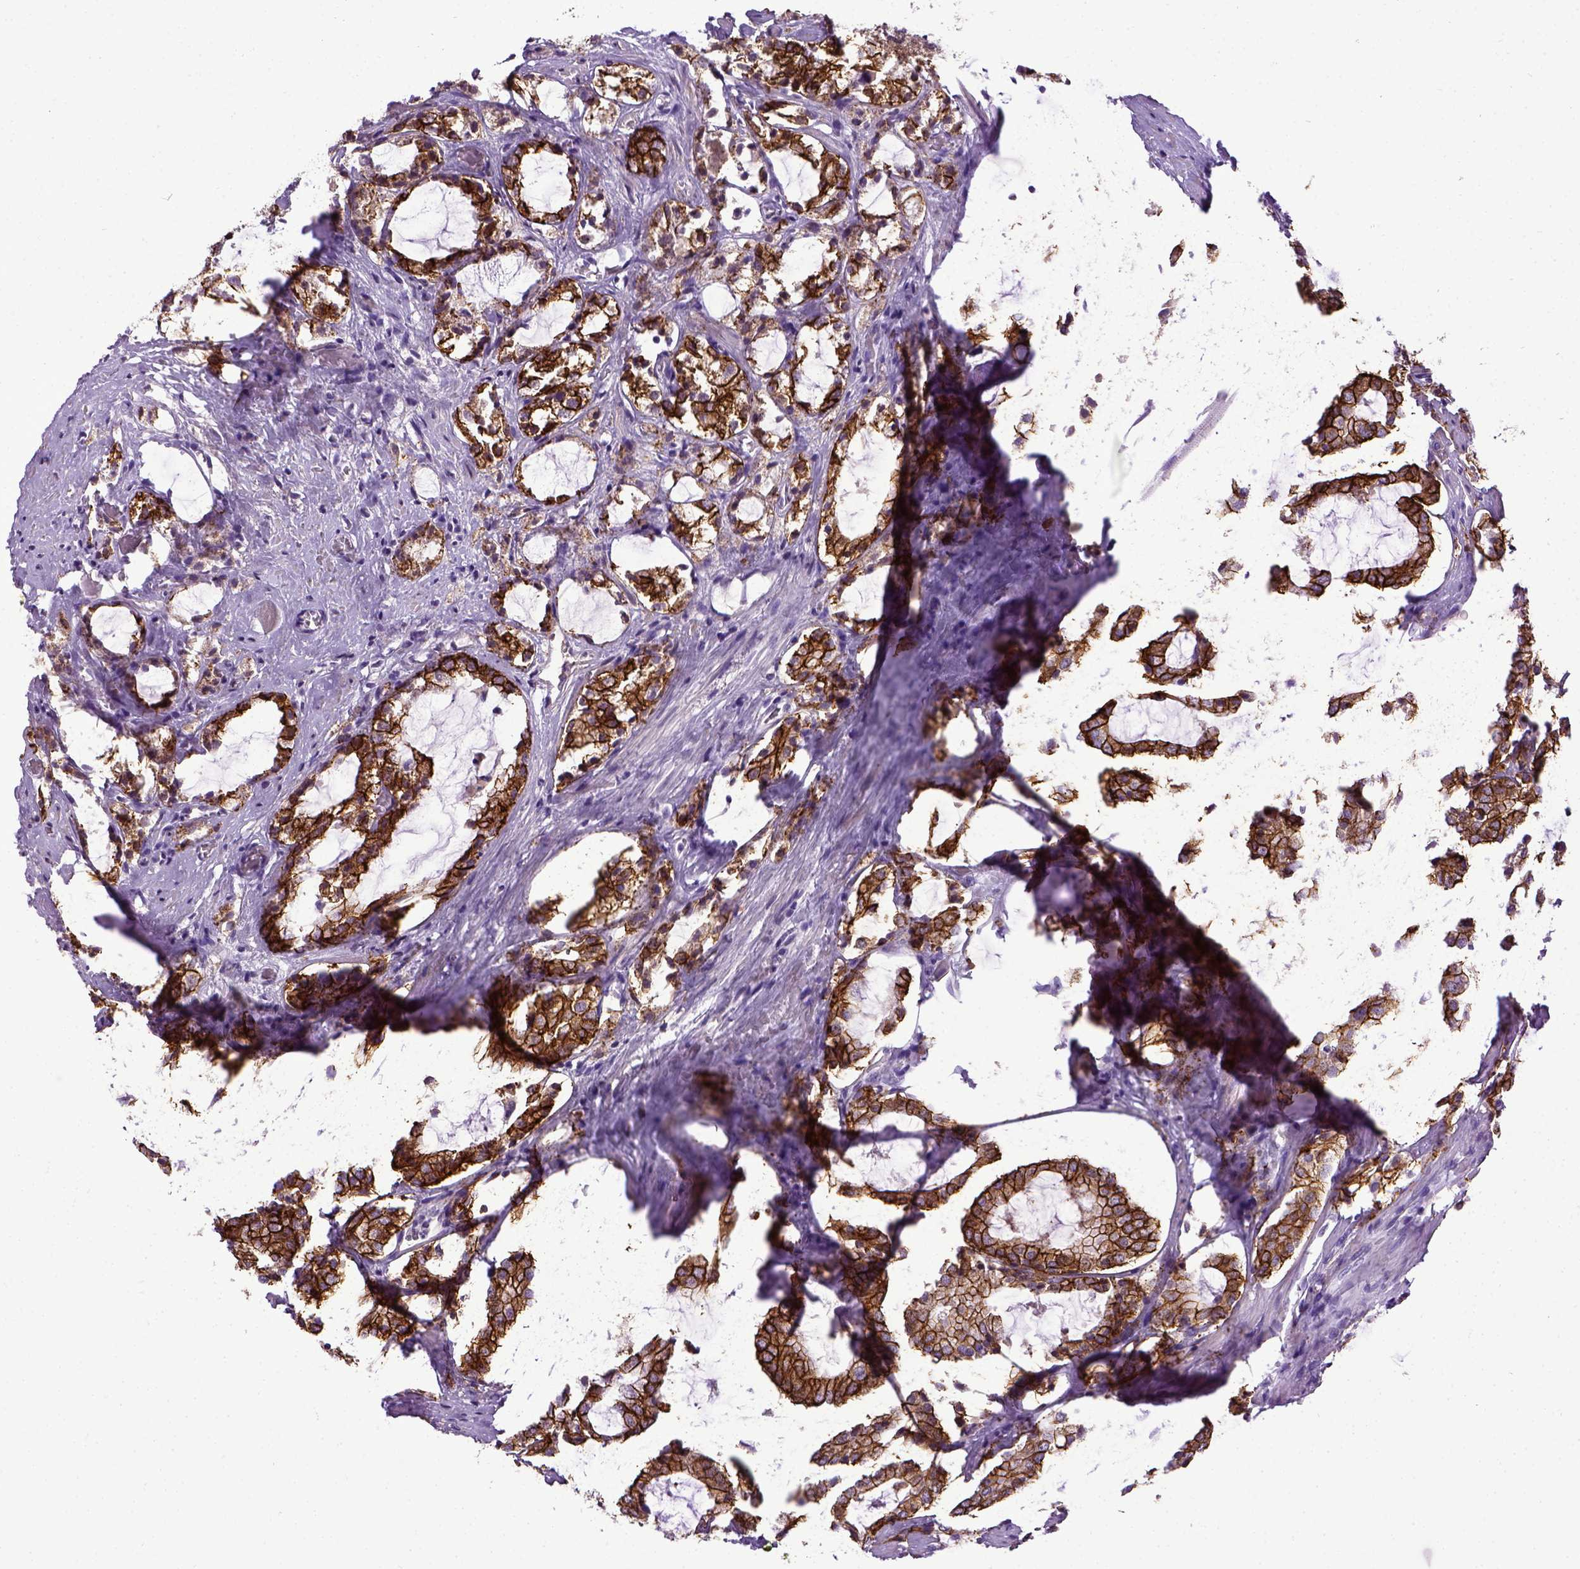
{"staining": {"intensity": "strong", "quantity": ">75%", "location": "cytoplasmic/membranous"}, "tissue": "prostate cancer", "cell_type": "Tumor cells", "image_type": "cancer", "snomed": [{"axis": "morphology", "description": "Adenocarcinoma, NOS"}, {"axis": "topography", "description": "Prostate"}], "caption": "Prostate cancer stained with a protein marker displays strong staining in tumor cells.", "gene": "CDH1", "patient": {"sex": "male", "age": 66}}